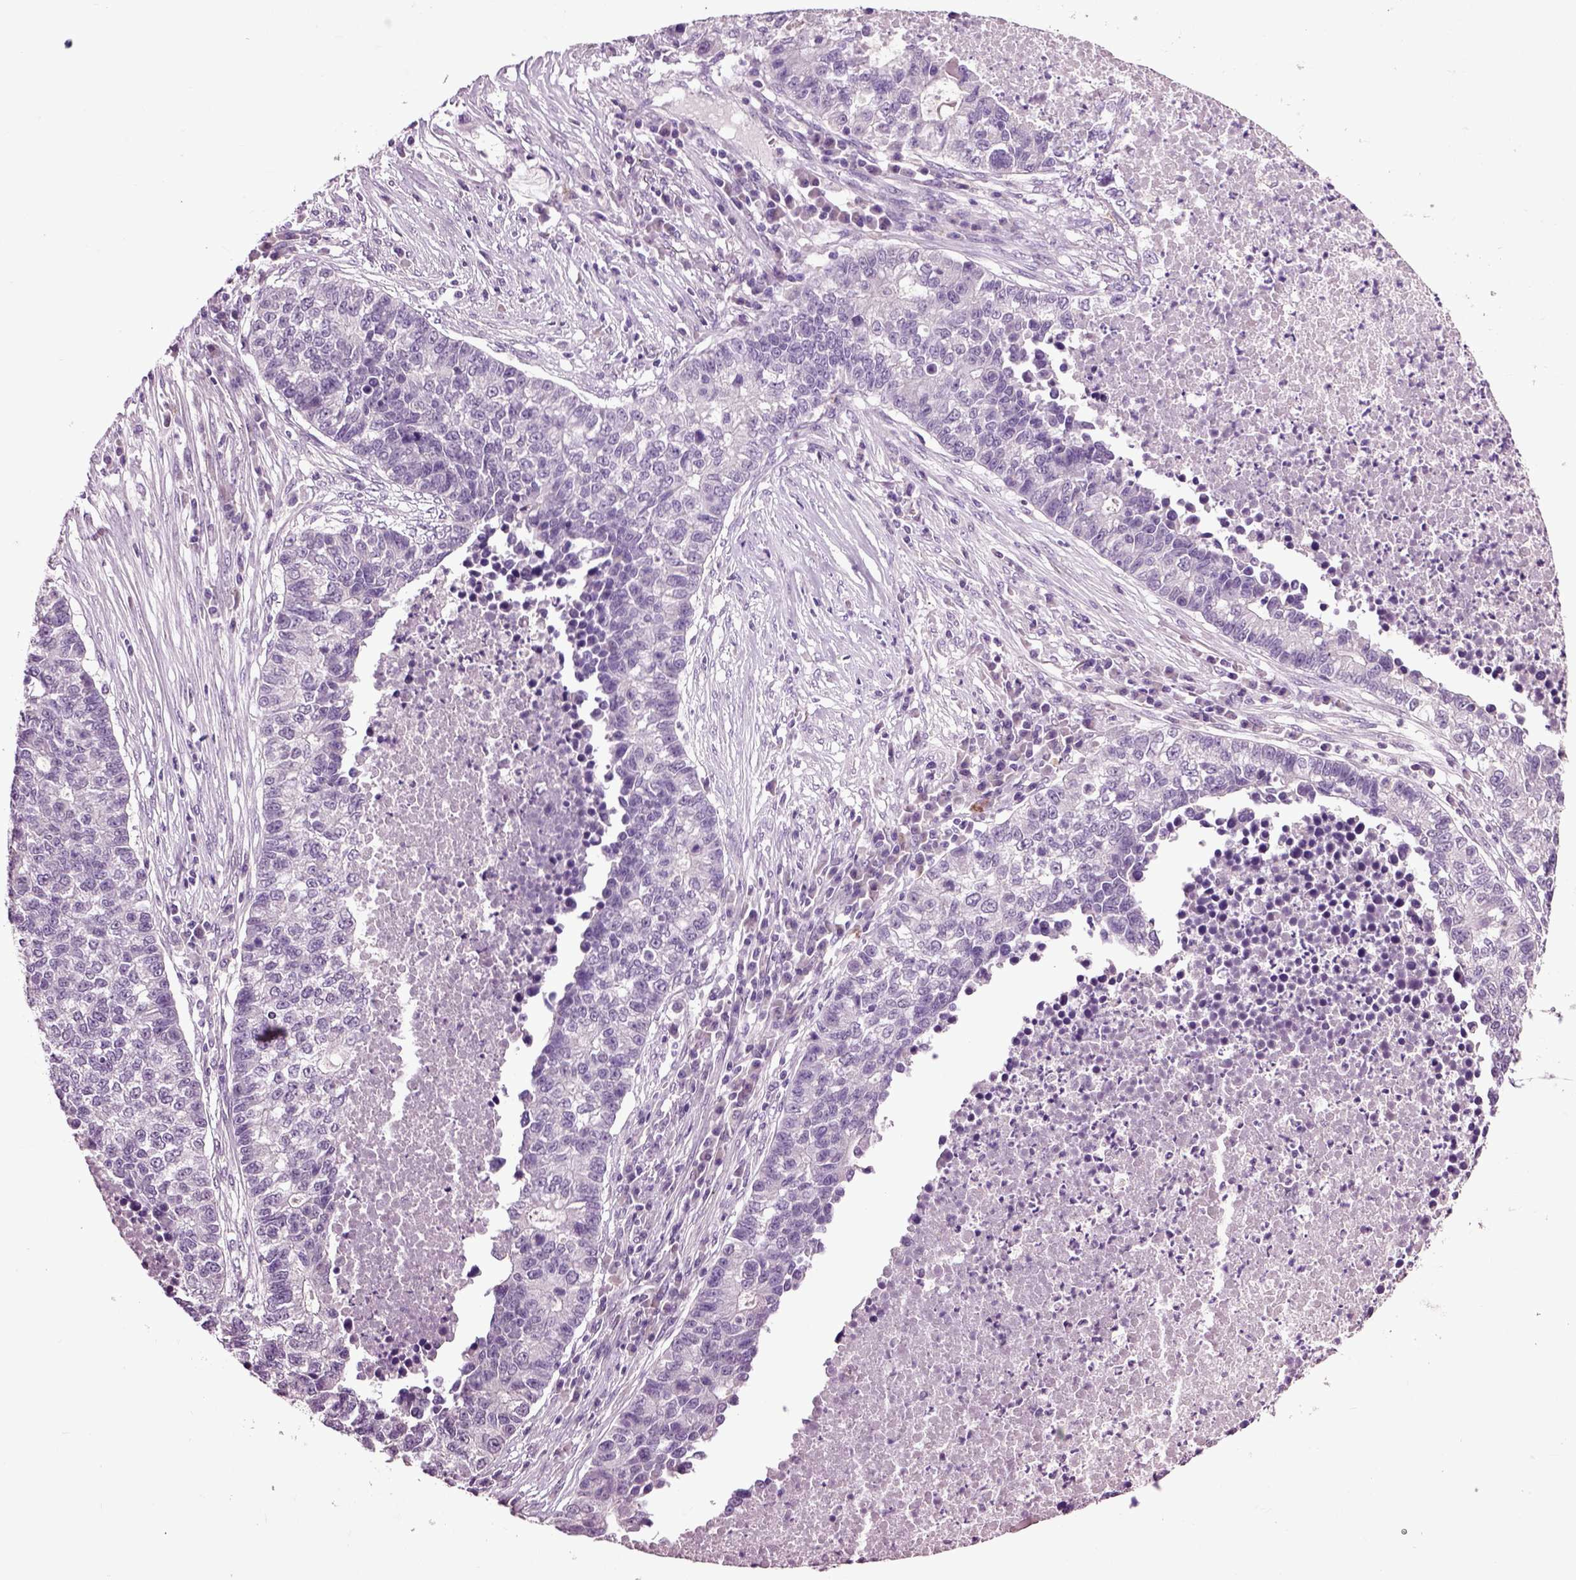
{"staining": {"intensity": "negative", "quantity": "none", "location": "none"}, "tissue": "lung cancer", "cell_type": "Tumor cells", "image_type": "cancer", "snomed": [{"axis": "morphology", "description": "Adenocarcinoma, NOS"}, {"axis": "topography", "description": "Lung"}], "caption": "Immunohistochemical staining of adenocarcinoma (lung) exhibits no significant expression in tumor cells.", "gene": "CRHR1", "patient": {"sex": "male", "age": 57}}